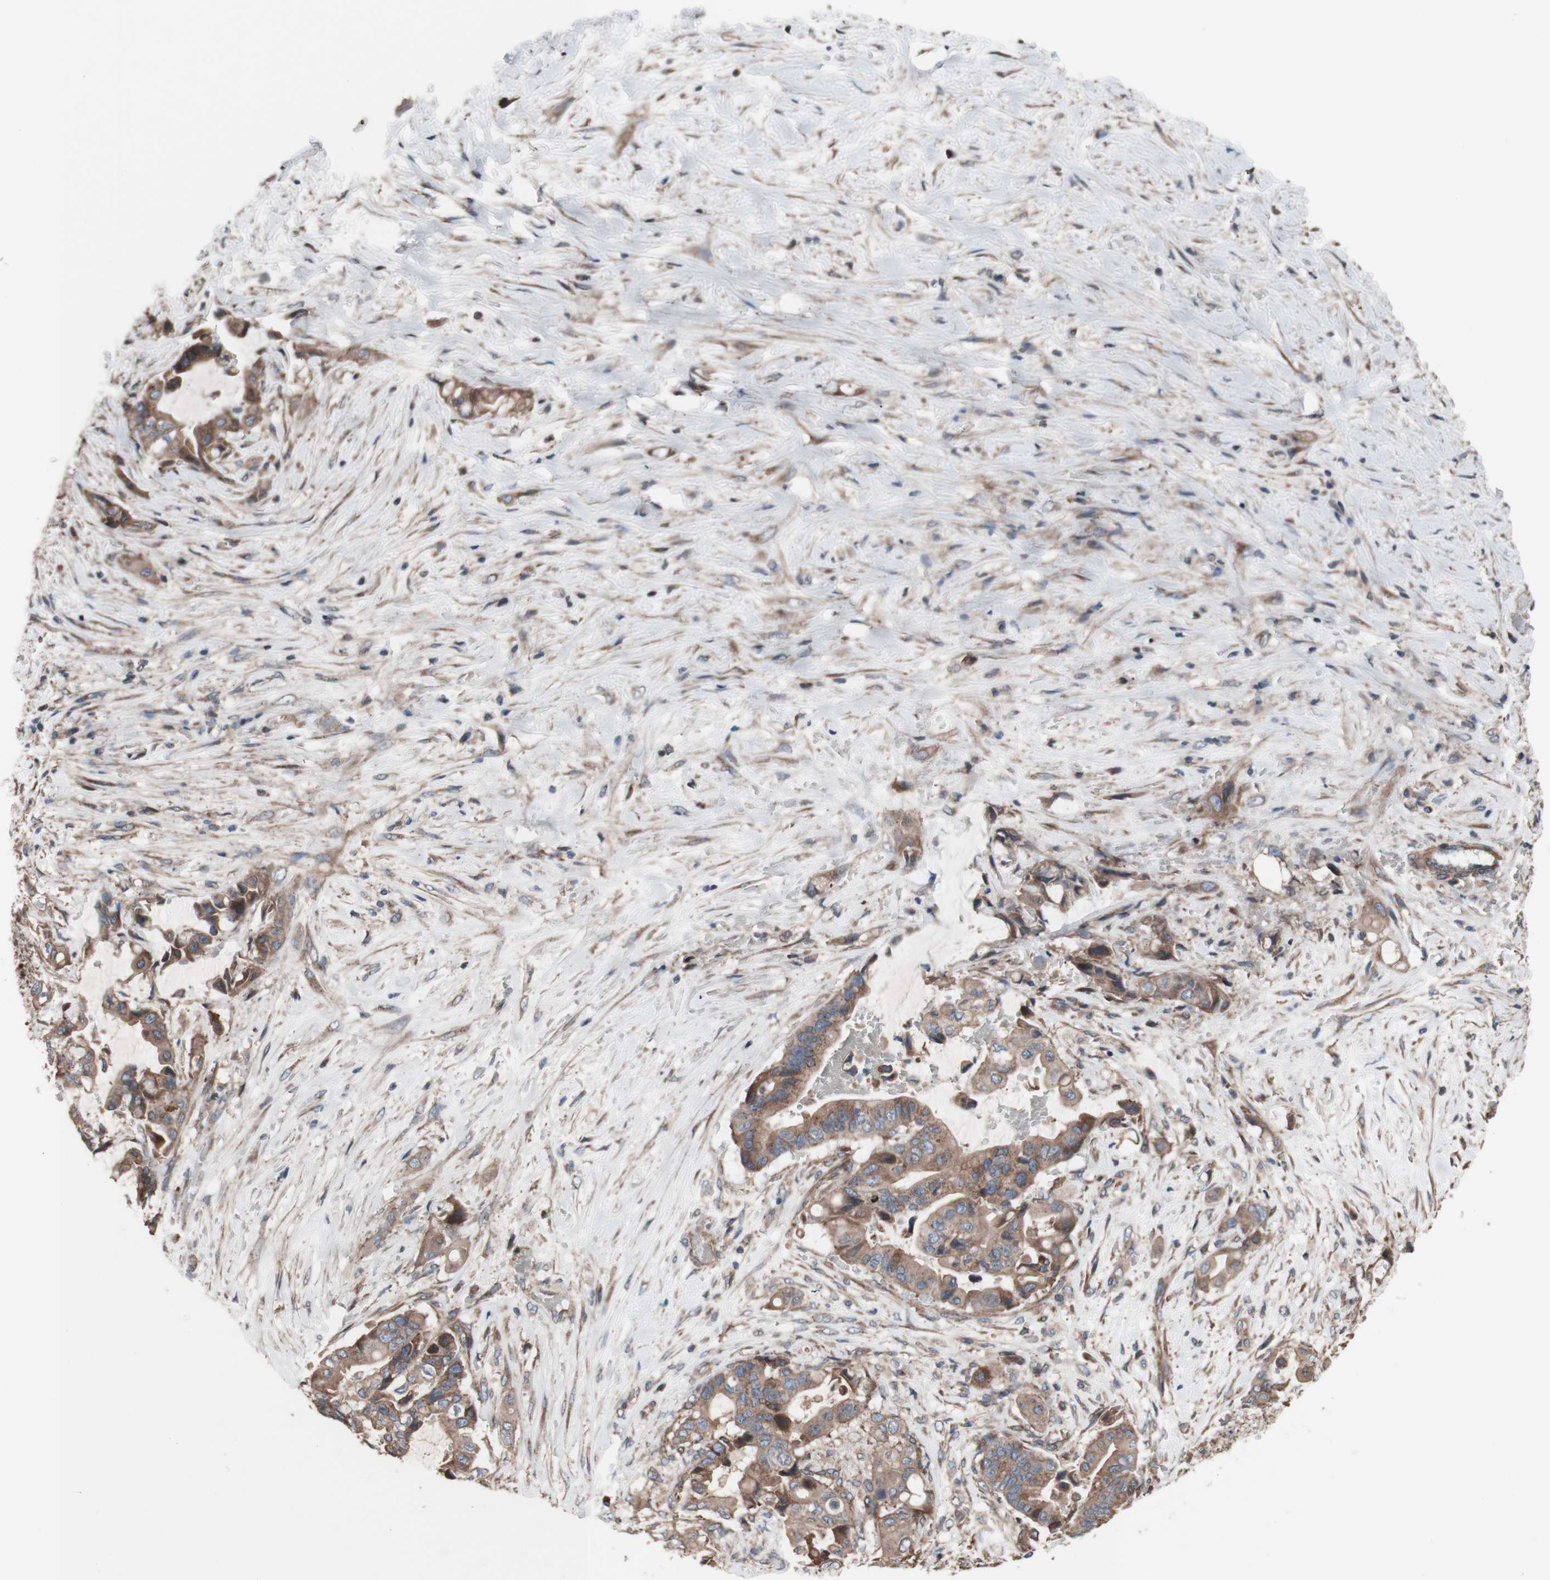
{"staining": {"intensity": "moderate", "quantity": ">75%", "location": "cytoplasmic/membranous"}, "tissue": "liver cancer", "cell_type": "Tumor cells", "image_type": "cancer", "snomed": [{"axis": "morphology", "description": "Cholangiocarcinoma"}, {"axis": "topography", "description": "Liver"}], "caption": "Tumor cells show medium levels of moderate cytoplasmic/membranous positivity in approximately >75% of cells in liver cancer (cholangiocarcinoma).", "gene": "COPB1", "patient": {"sex": "female", "age": 61}}